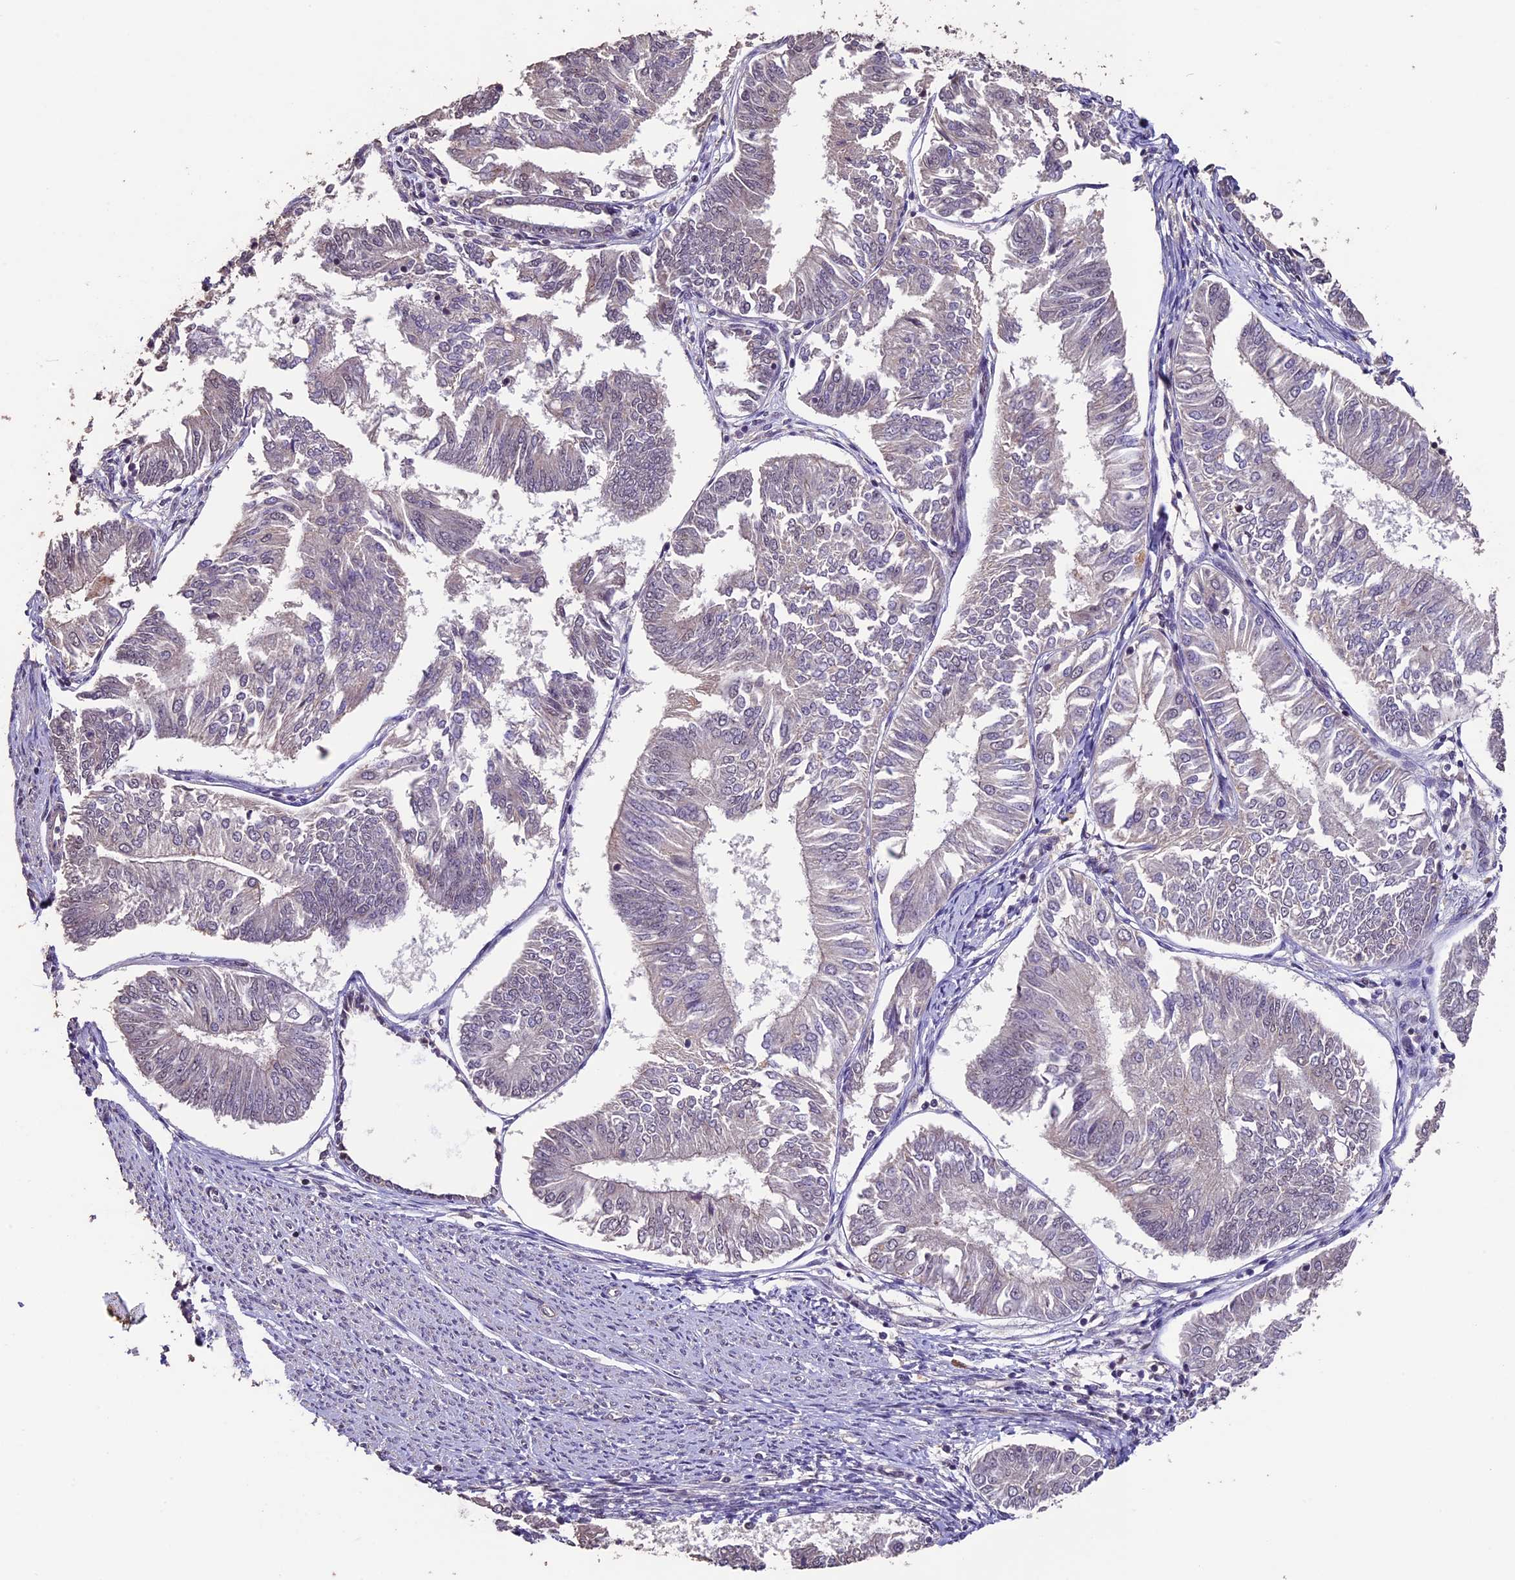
{"staining": {"intensity": "negative", "quantity": "none", "location": "none"}, "tissue": "endometrial cancer", "cell_type": "Tumor cells", "image_type": "cancer", "snomed": [{"axis": "morphology", "description": "Adenocarcinoma, NOS"}, {"axis": "topography", "description": "Endometrium"}], "caption": "Histopathology image shows no protein expression in tumor cells of endometrial cancer tissue. Brightfield microscopy of IHC stained with DAB (brown) and hematoxylin (blue), captured at high magnification.", "gene": "GNB5", "patient": {"sex": "female", "age": 58}}